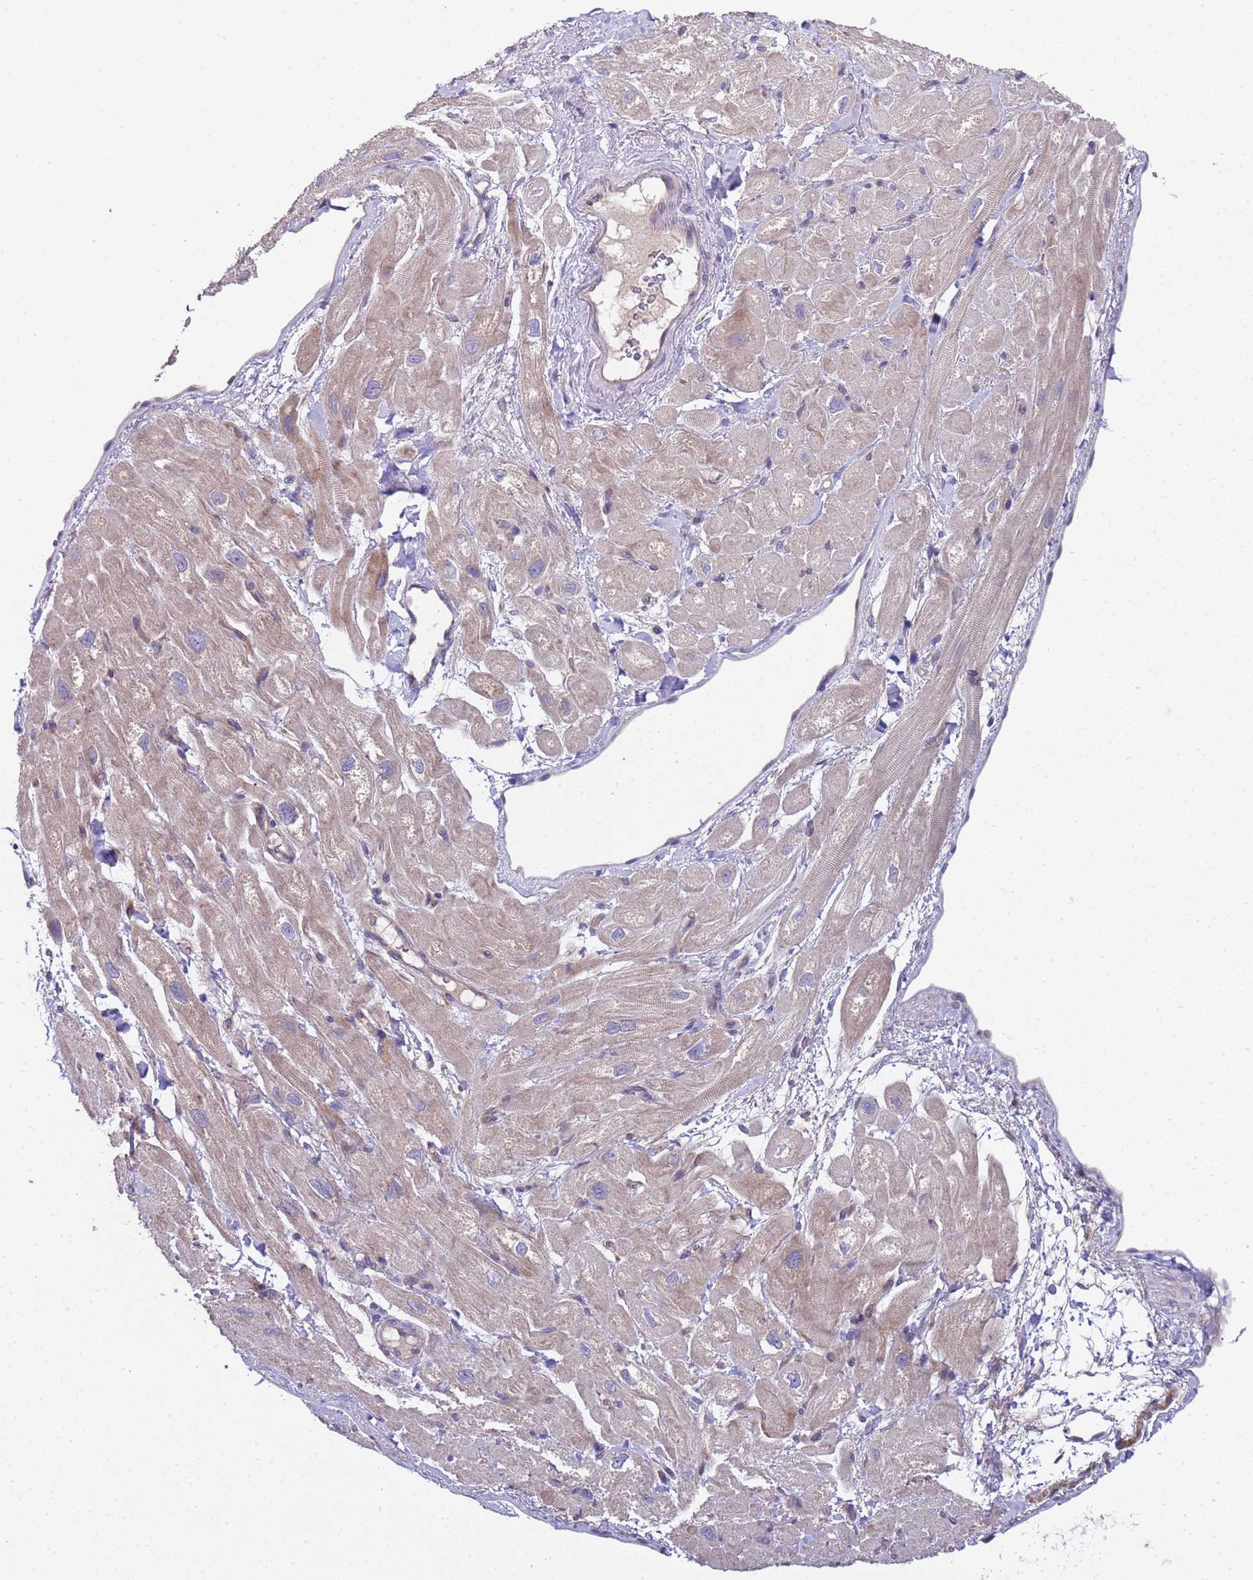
{"staining": {"intensity": "moderate", "quantity": "25%-75%", "location": "cytoplasmic/membranous"}, "tissue": "heart muscle", "cell_type": "Cardiomyocytes", "image_type": "normal", "snomed": [{"axis": "morphology", "description": "Normal tissue, NOS"}, {"axis": "topography", "description": "Heart"}], "caption": "IHC of unremarkable human heart muscle demonstrates medium levels of moderate cytoplasmic/membranous expression in approximately 25%-75% of cardiomyocytes.", "gene": "TRMT10A", "patient": {"sex": "male", "age": 65}}